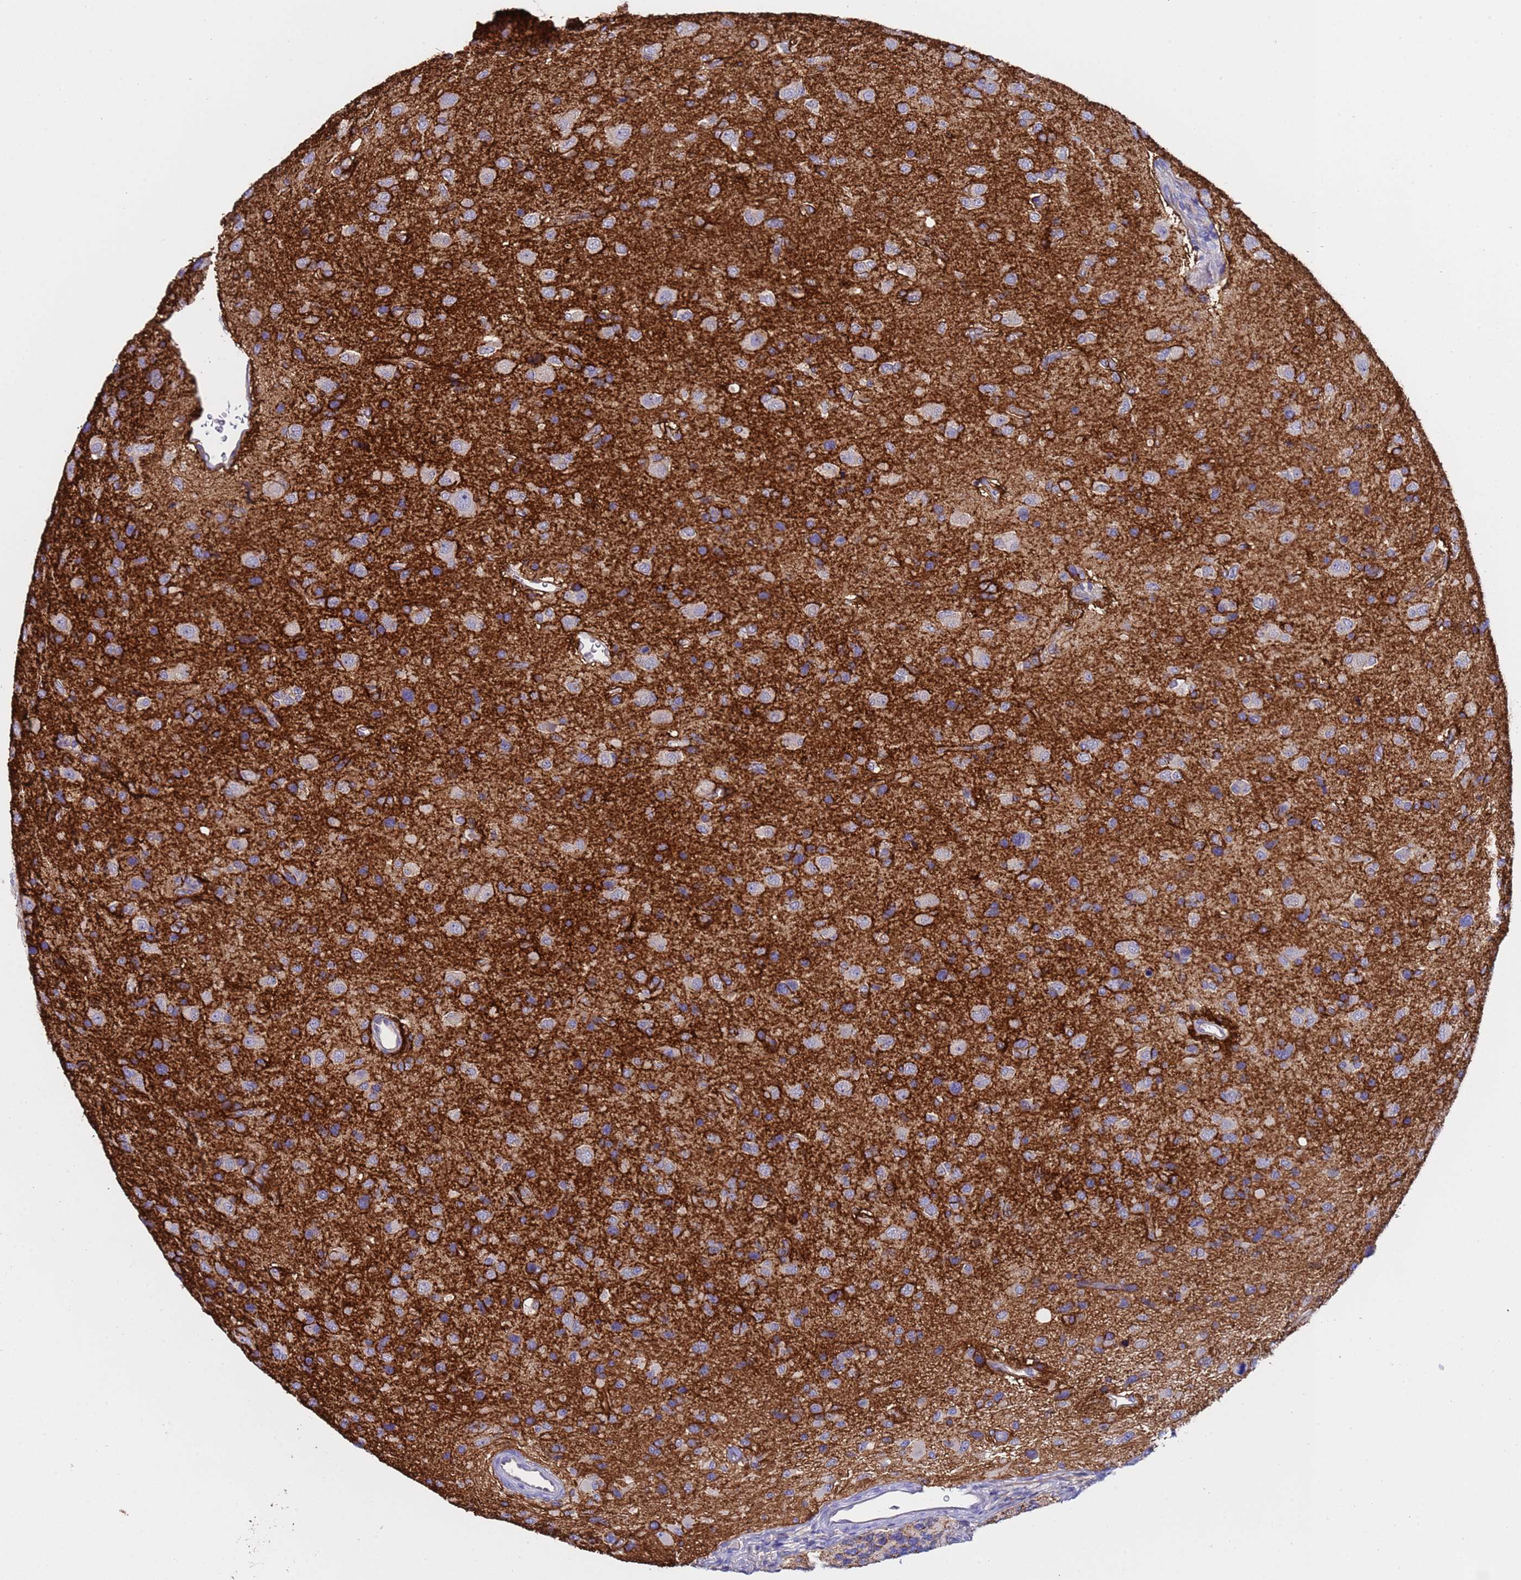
{"staining": {"intensity": "weak", "quantity": "25%-75%", "location": "cytoplasmic/membranous"}, "tissue": "glioma", "cell_type": "Tumor cells", "image_type": "cancer", "snomed": [{"axis": "morphology", "description": "Glioma, malignant, High grade"}, {"axis": "topography", "description": "Brain"}], "caption": "Immunohistochemical staining of human glioma shows low levels of weak cytoplasmic/membranous protein expression in approximately 25%-75% of tumor cells.", "gene": "ZNF248", "patient": {"sex": "male", "age": 77}}